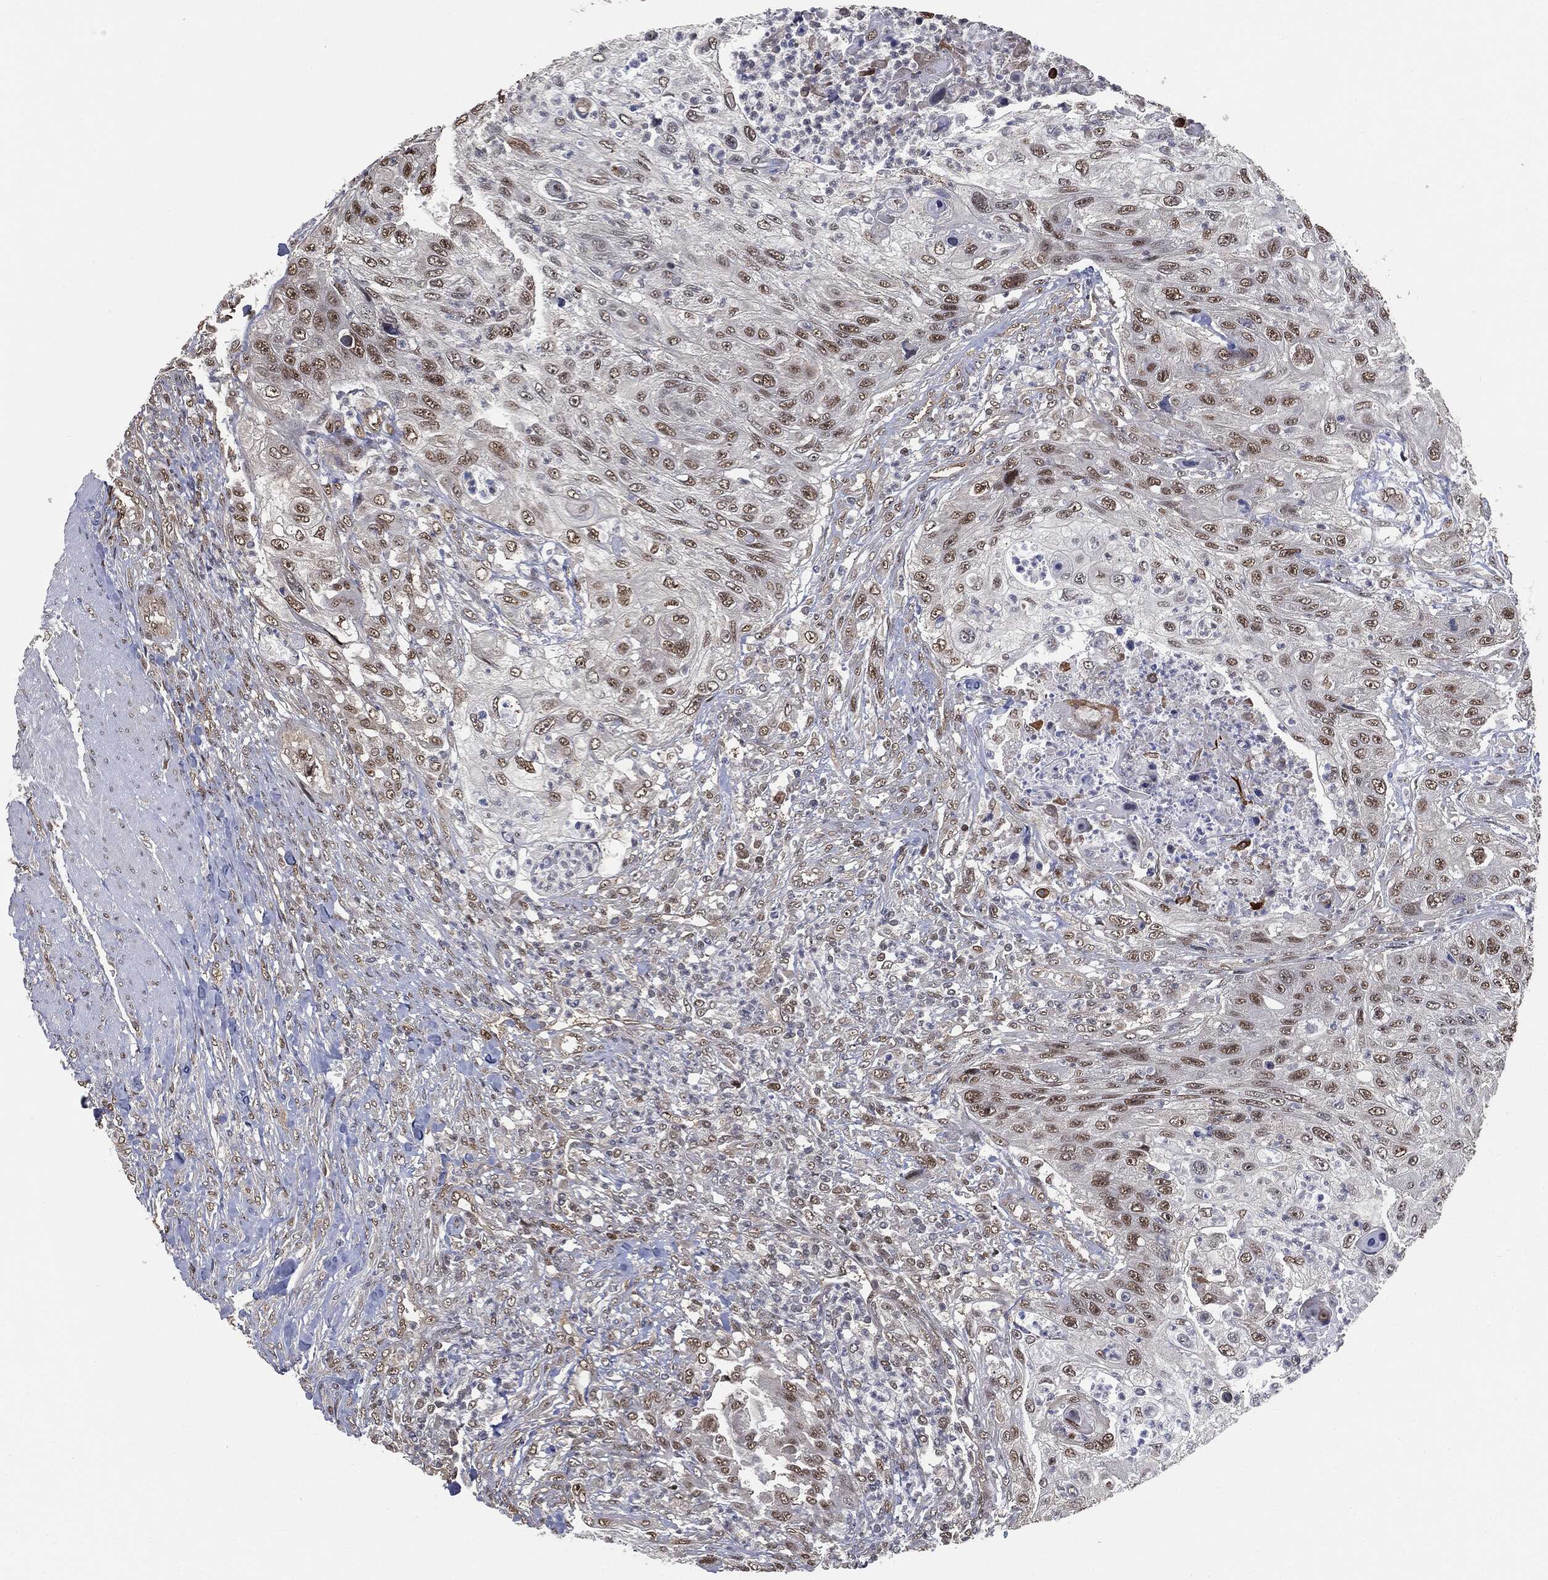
{"staining": {"intensity": "moderate", "quantity": "25%-75%", "location": "nuclear"}, "tissue": "urothelial cancer", "cell_type": "Tumor cells", "image_type": "cancer", "snomed": [{"axis": "morphology", "description": "Urothelial carcinoma, High grade"}, {"axis": "topography", "description": "Urinary bladder"}], "caption": "The image demonstrates immunohistochemical staining of urothelial cancer. There is moderate nuclear staining is seen in approximately 25%-75% of tumor cells. (IHC, brightfield microscopy, high magnification).", "gene": "SHLD2", "patient": {"sex": "female", "age": 60}}